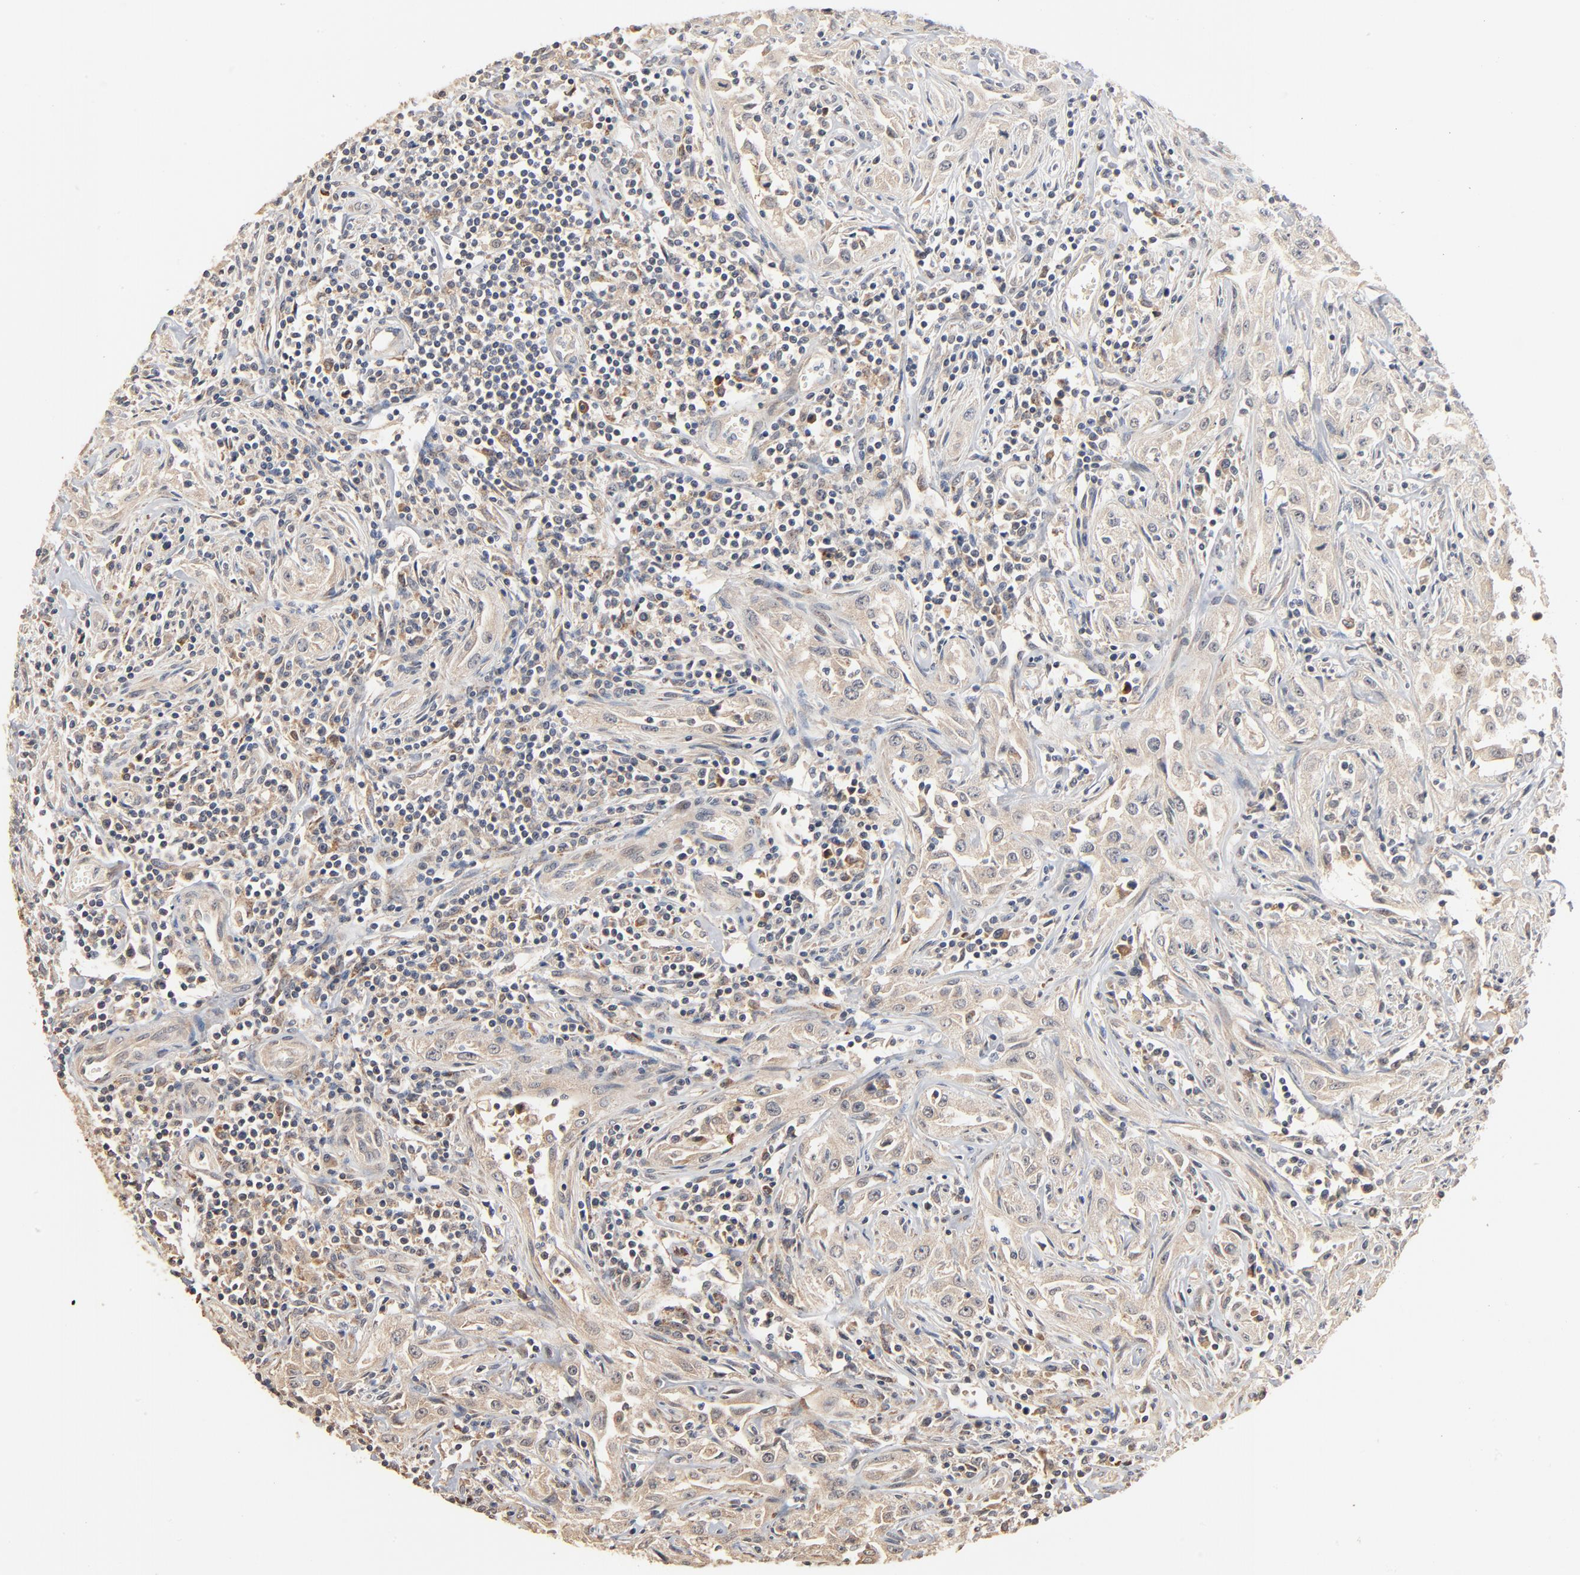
{"staining": {"intensity": "weak", "quantity": "<25%", "location": "cytoplasmic/membranous"}, "tissue": "head and neck cancer", "cell_type": "Tumor cells", "image_type": "cancer", "snomed": [{"axis": "morphology", "description": "Squamous cell carcinoma, NOS"}, {"axis": "topography", "description": "Oral tissue"}, {"axis": "topography", "description": "Head-Neck"}], "caption": "Protein analysis of head and neck squamous cell carcinoma demonstrates no significant expression in tumor cells. Brightfield microscopy of IHC stained with DAB (3,3'-diaminobenzidine) (brown) and hematoxylin (blue), captured at high magnification.", "gene": "ZDHHC8", "patient": {"sex": "female", "age": 76}}